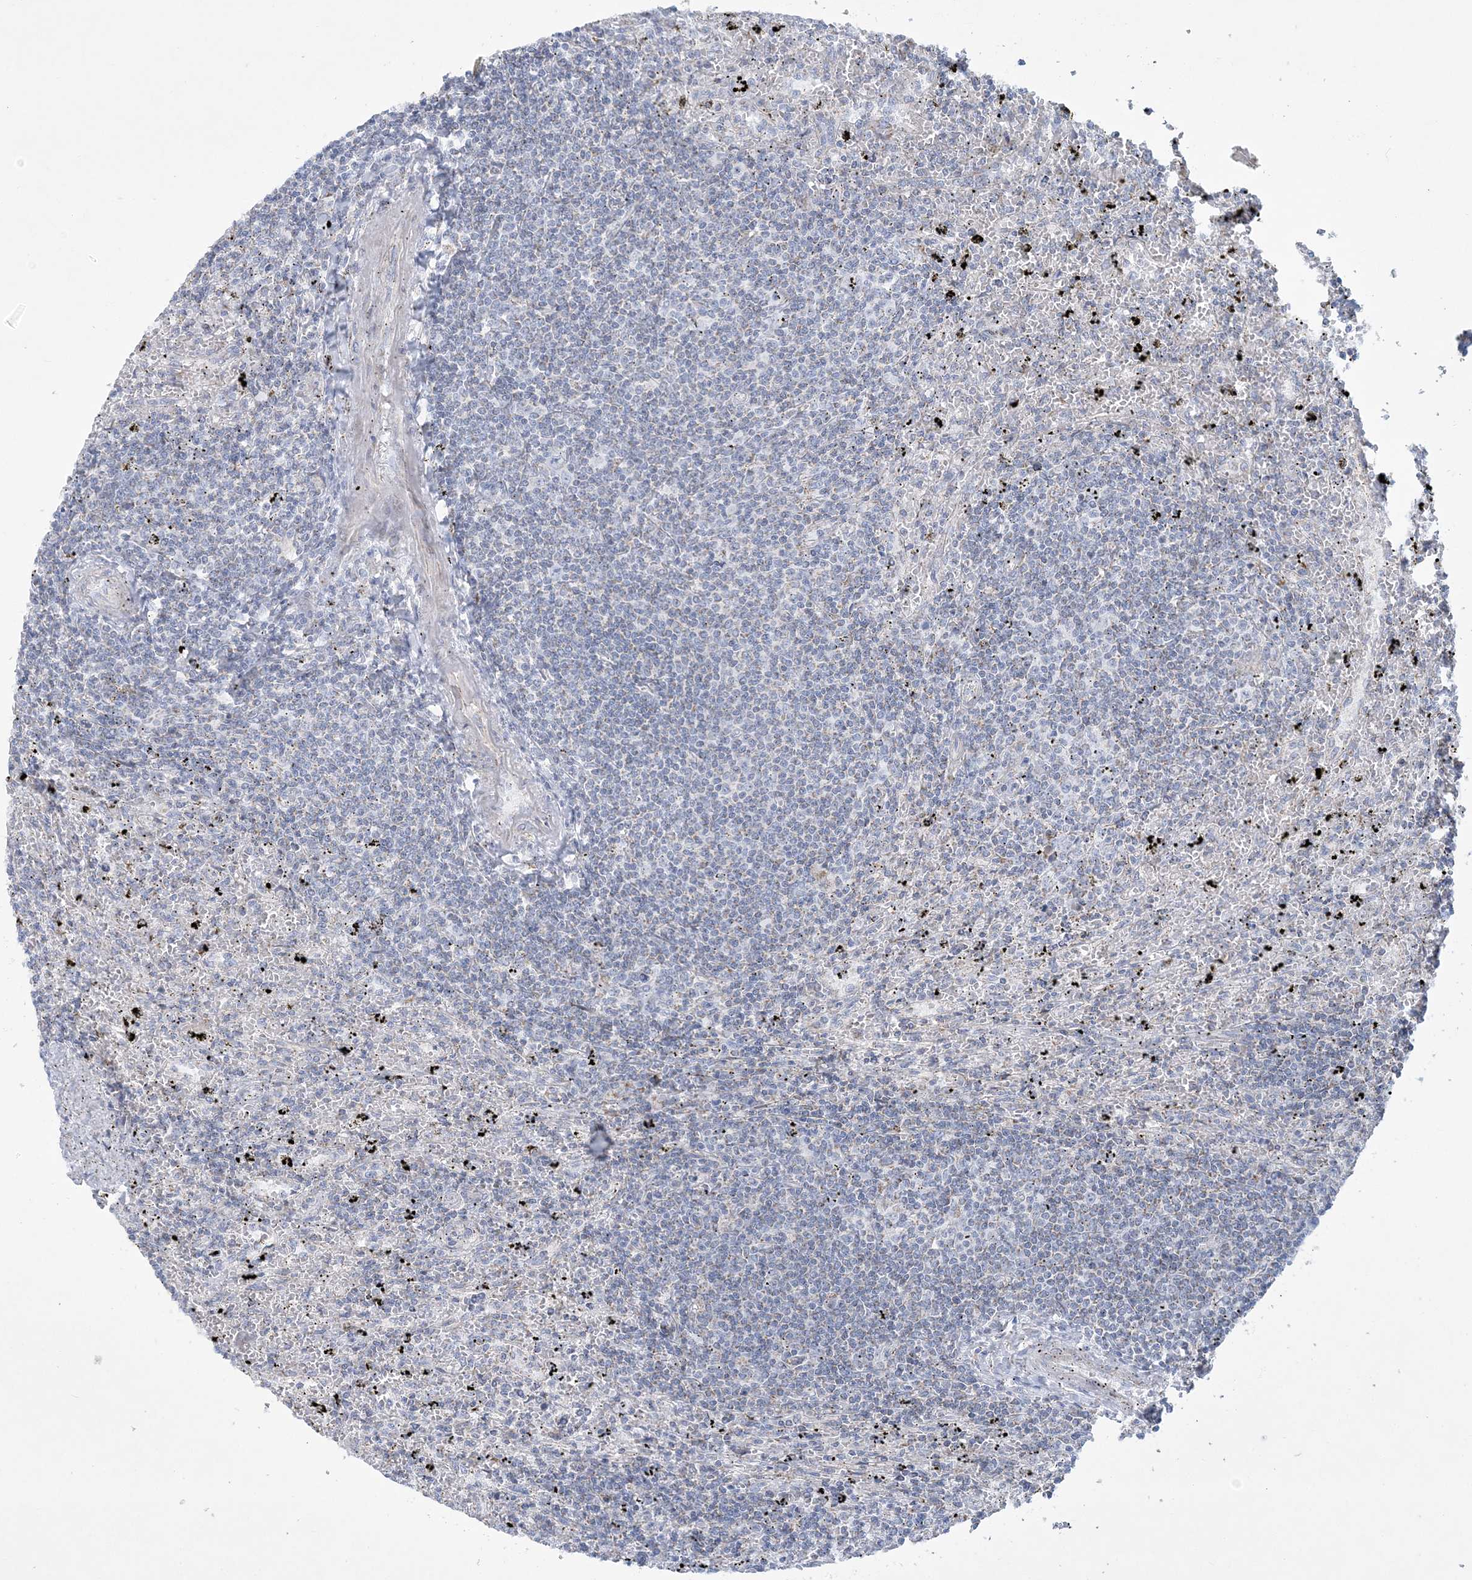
{"staining": {"intensity": "negative", "quantity": "none", "location": "none"}, "tissue": "lymphoma", "cell_type": "Tumor cells", "image_type": "cancer", "snomed": [{"axis": "morphology", "description": "Malignant lymphoma, non-Hodgkin's type, Low grade"}, {"axis": "topography", "description": "Spleen"}], "caption": "Malignant lymphoma, non-Hodgkin's type (low-grade) was stained to show a protein in brown. There is no significant expression in tumor cells. The staining was performed using DAB to visualize the protein expression in brown, while the nuclei were stained in blue with hematoxylin (Magnification: 20x).", "gene": "TBC1D7", "patient": {"sex": "male", "age": 76}}